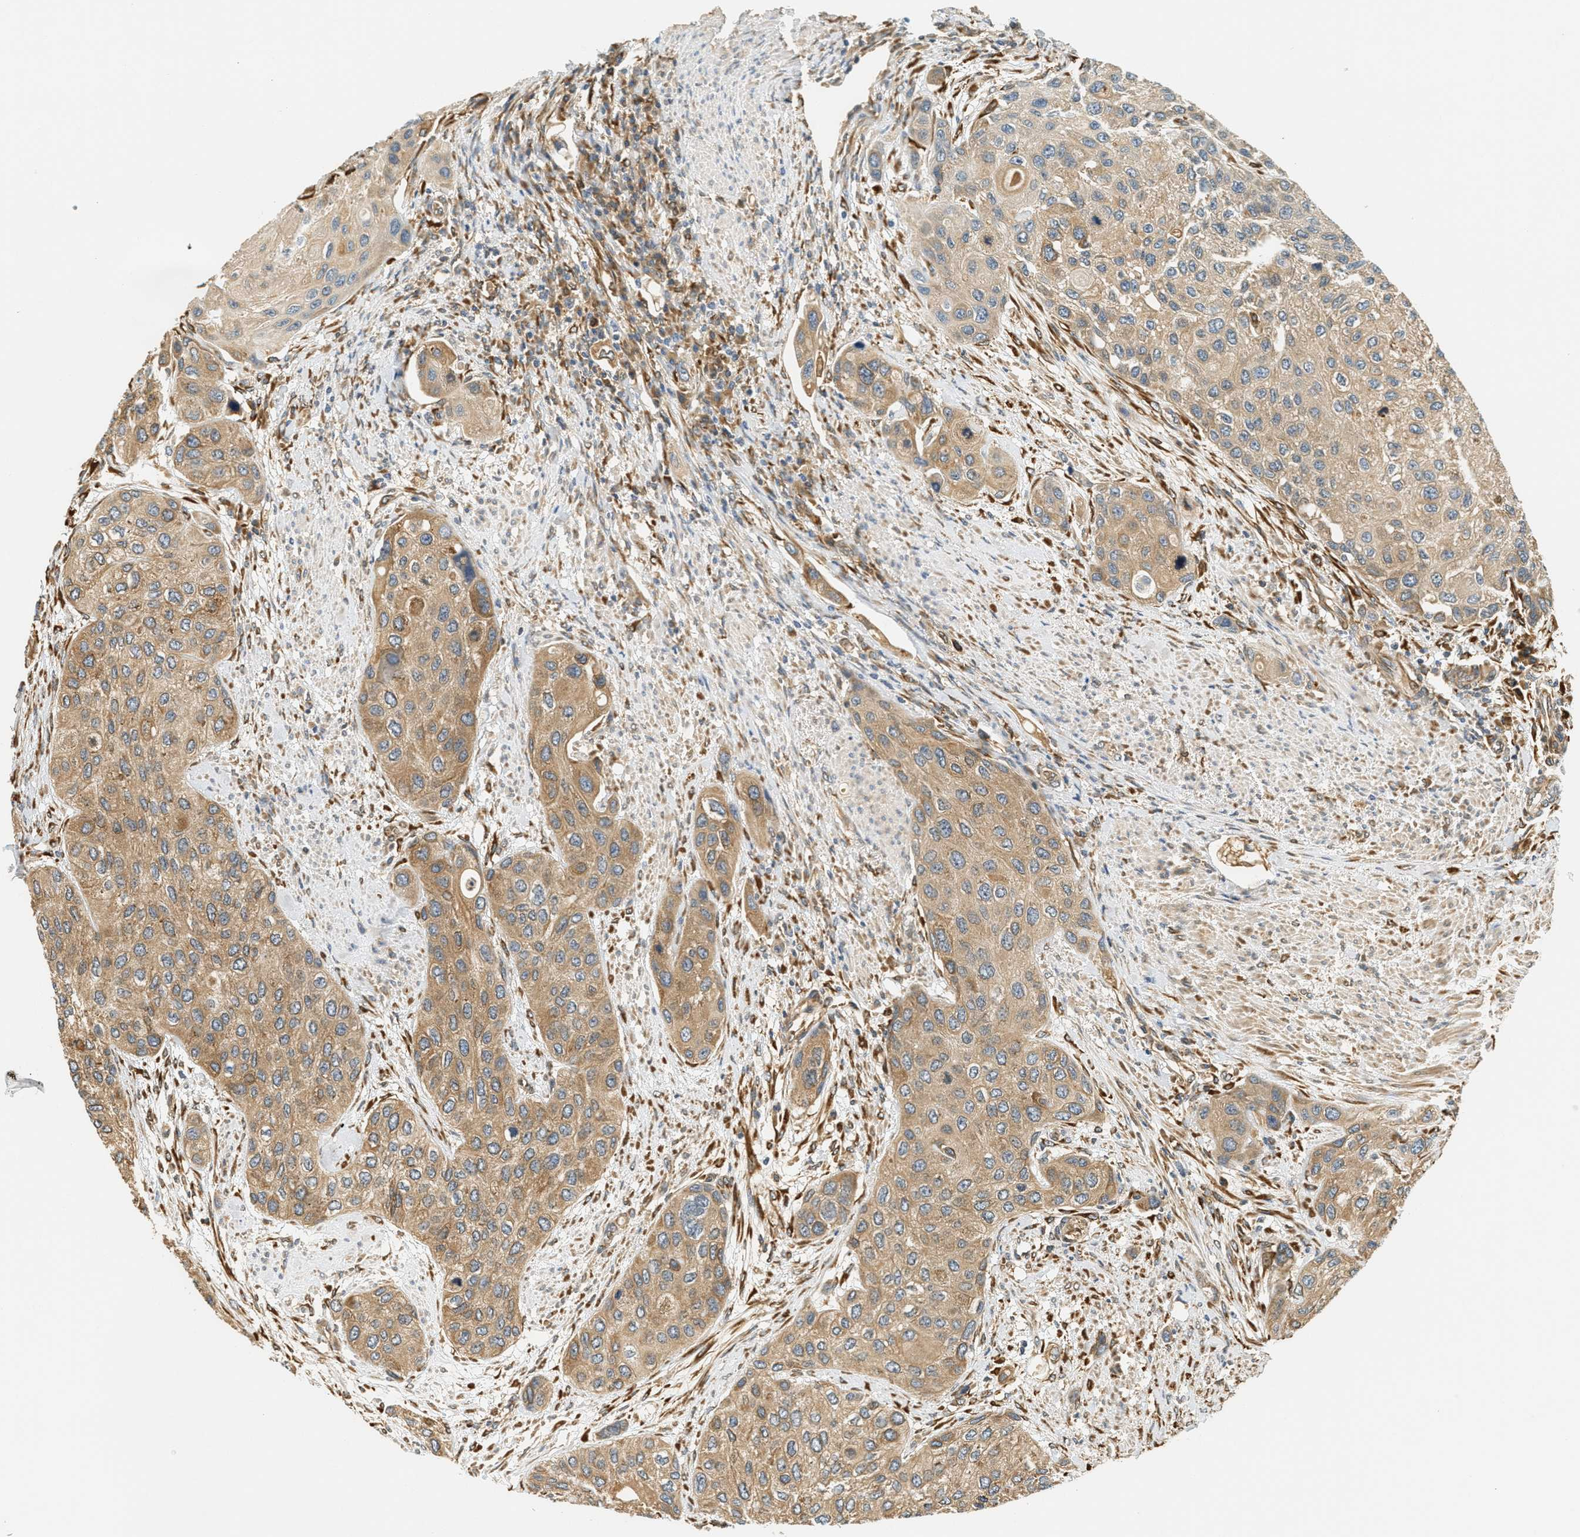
{"staining": {"intensity": "weak", "quantity": ">75%", "location": "cytoplasmic/membranous"}, "tissue": "urothelial cancer", "cell_type": "Tumor cells", "image_type": "cancer", "snomed": [{"axis": "morphology", "description": "Urothelial carcinoma, High grade"}, {"axis": "topography", "description": "Urinary bladder"}], "caption": "High-grade urothelial carcinoma stained with DAB immunohistochemistry (IHC) displays low levels of weak cytoplasmic/membranous positivity in about >75% of tumor cells.", "gene": "PDK1", "patient": {"sex": "female", "age": 56}}